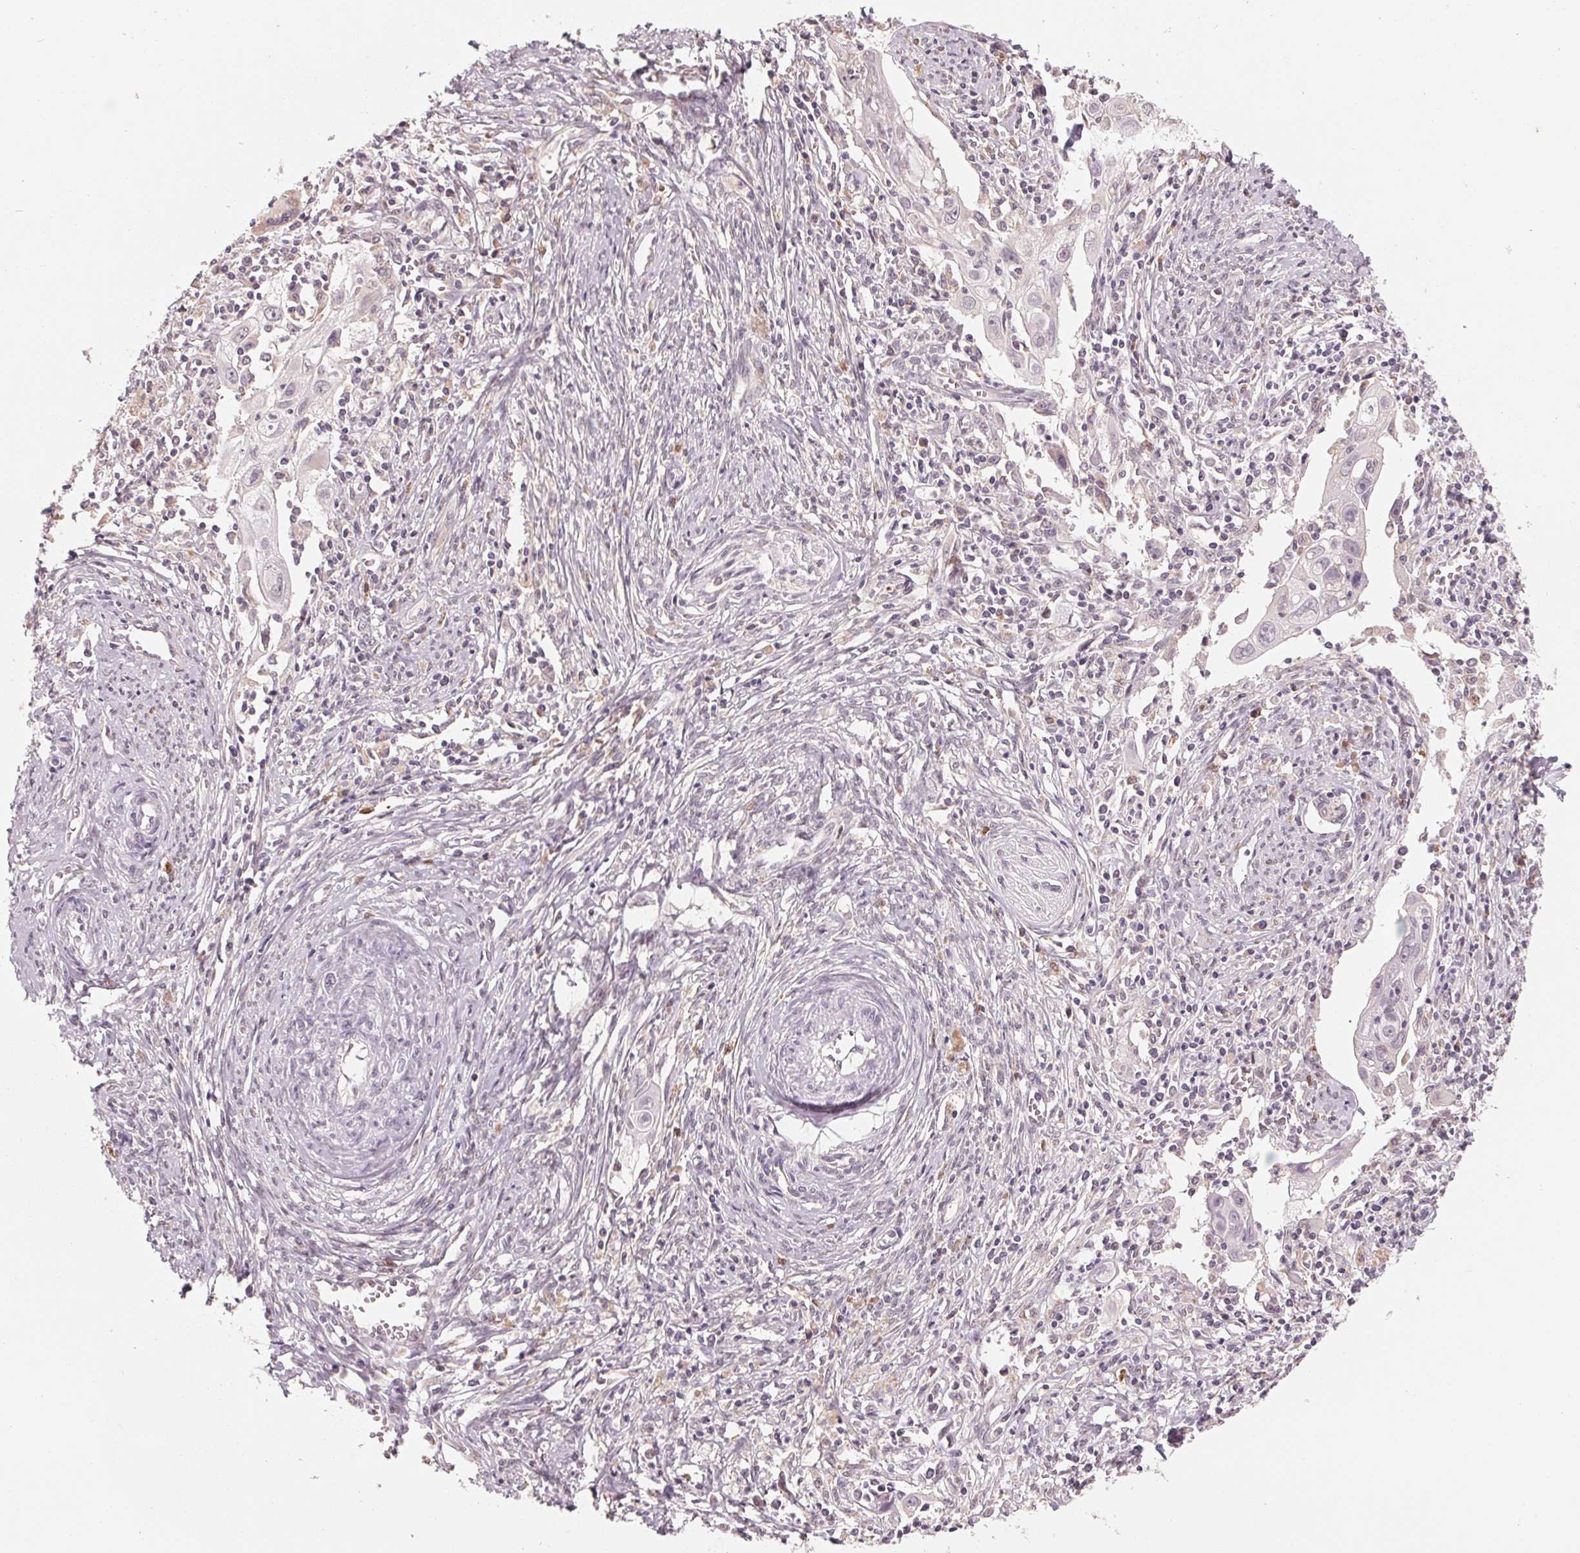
{"staining": {"intensity": "negative", "quantity": "none", "location": "none"}, "tissue": "cervical cancer", "cell_type": "Tumor cells", "image_type": "cancer", "snomed": [{"axis": "morphology", "description": "Squamous cell carcinoma, NOS"}, {"axis": "topography", "description": "Cervix"}], "caption": "Immunohistochemistry image of neoplastic tissue: human cervical squamous cell carcinoma stained with DAB shows no significant protein expression in tumor cells. (DAB (3,3'-diaminobenzidine) immunohistochemistry with hematoxylin counter stain).", "gene": "GIGYF2", "patient": {"sex": "female", "age": 30}}